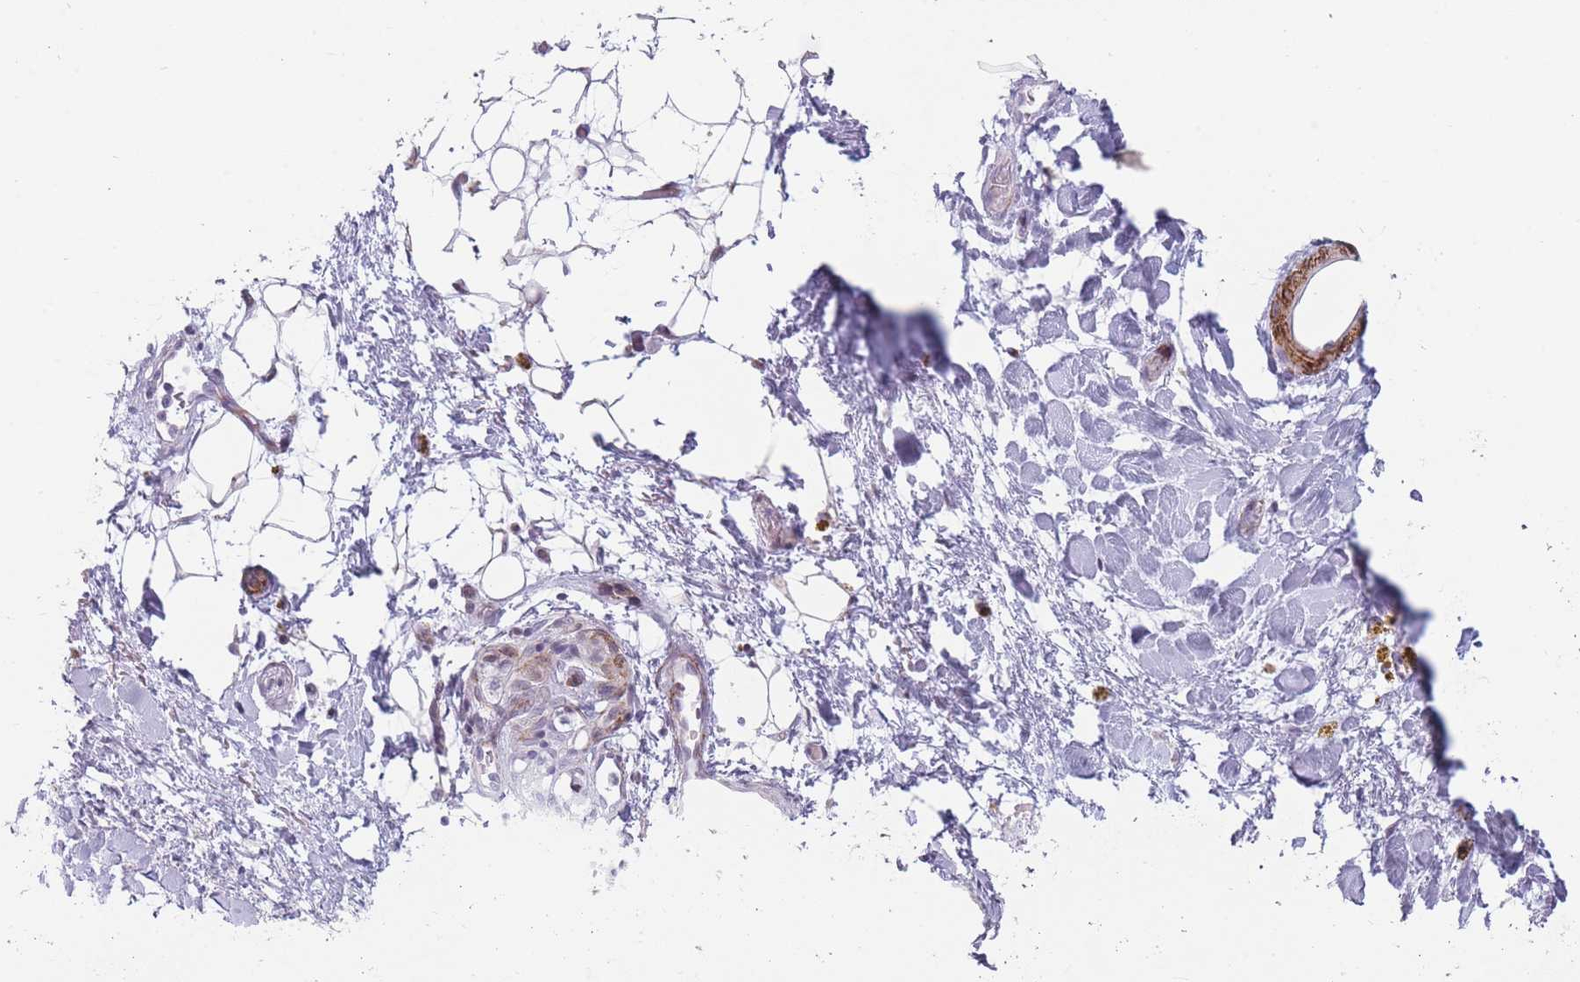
{"staining": {"intensity": "negative", "quantity": "none", "location": "none"}, "tissue": "adipose tissue", "cell_type": "Adipocytes", "image_type": "normal", "snomed": [{"axis": "morphology", "description": "Normal tissue, NOS"}, {"axis": "topography", "description": "Kidney"}, {"axis": "topography", "description": "Peripheral nerve tissue"}], "caption": "This is an immunohistochemistry (IHC) histopathology image of unremarkable human adipose tissue. There is no positivity in adipocytes.", "gene": "IFNA10", "patient": {"sex": "male", "age": 7}}